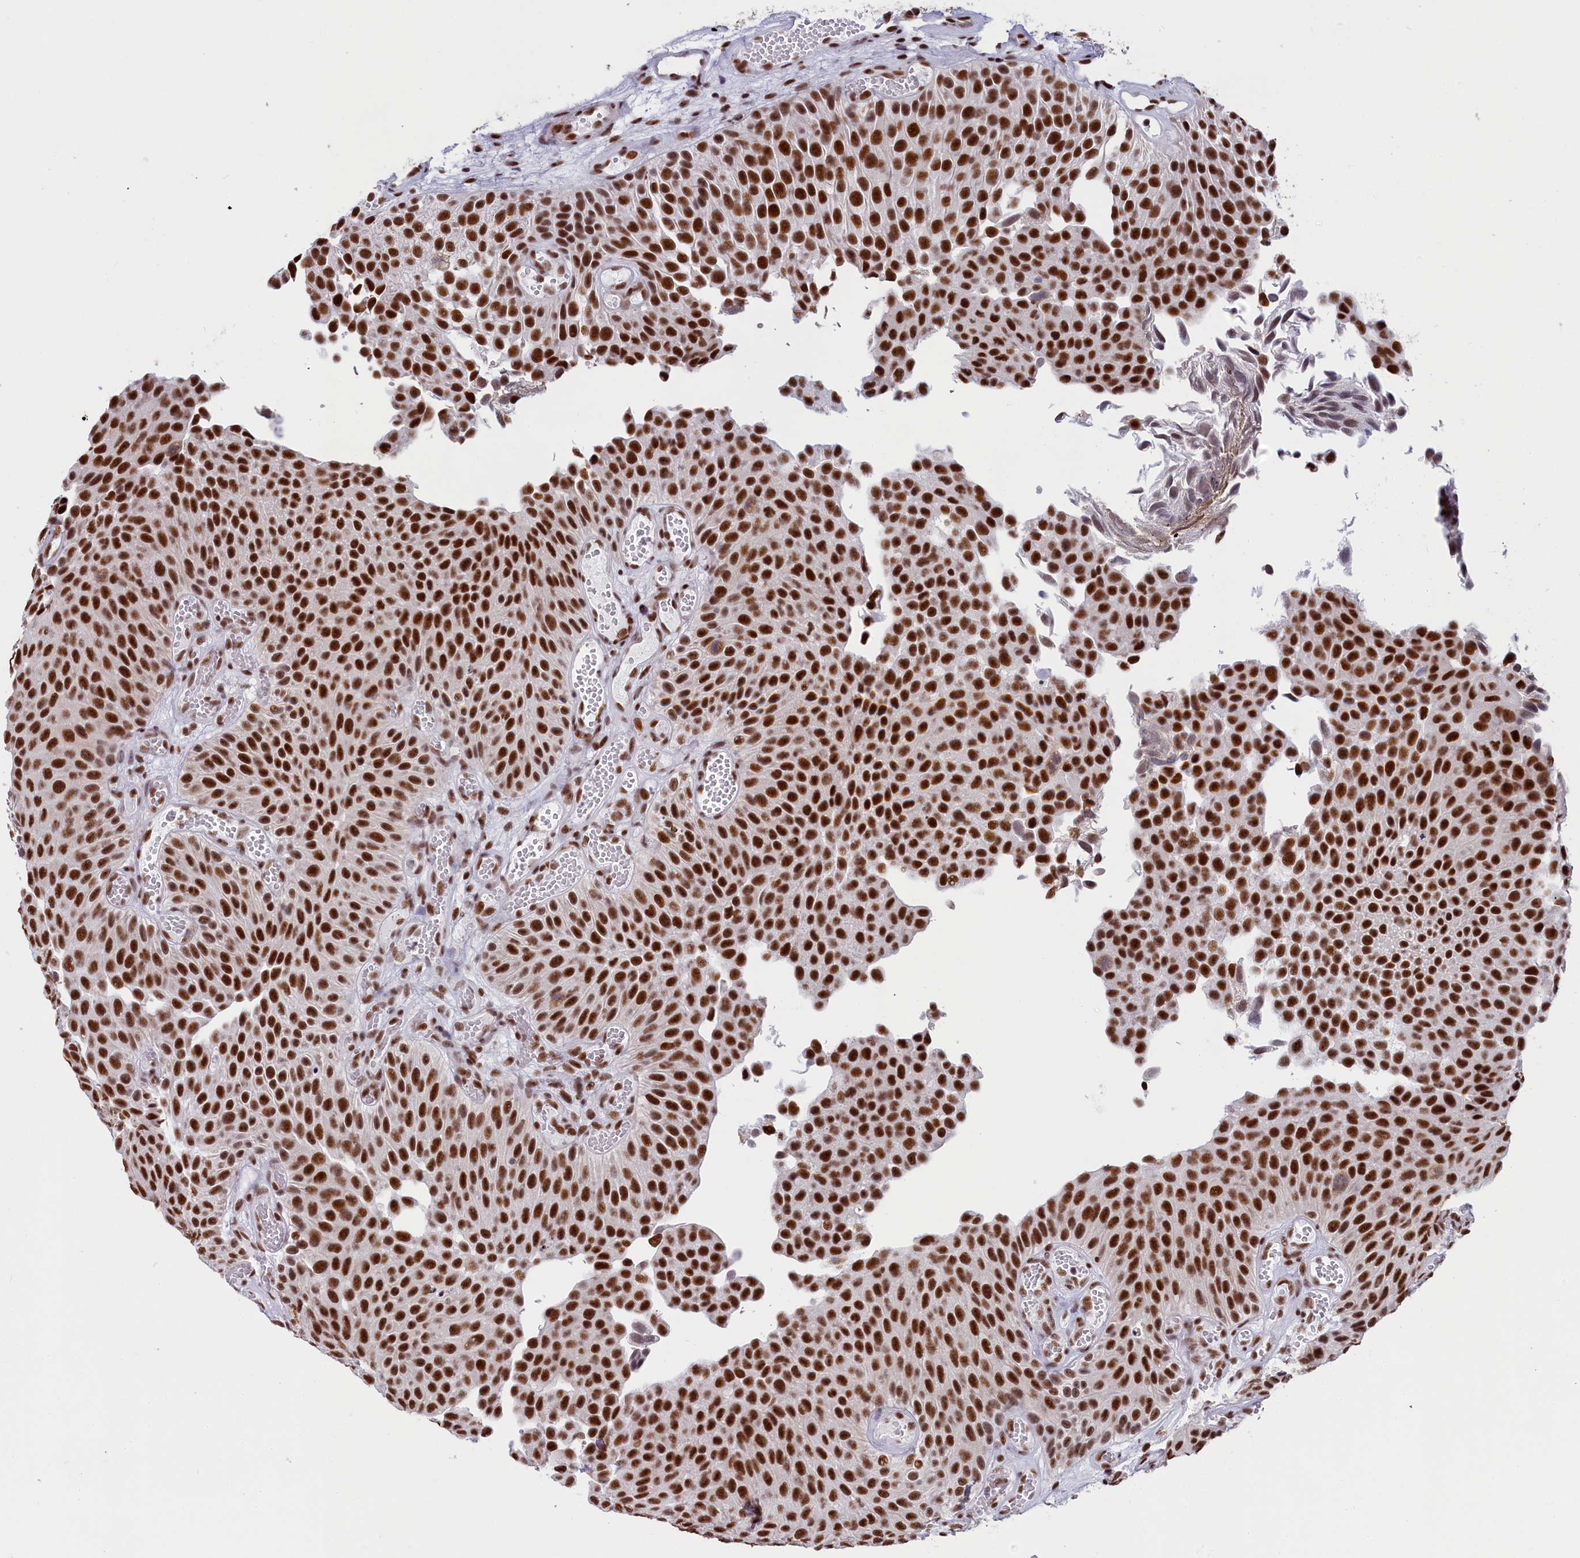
{"staining": {"intensity": "strong", "quantity": ">75%", "location": "nuclear"}, "tissue": "urothelial cancer", "cell_type": "Tumor cells", "image_type": "cancer", "snomed": [{"axis": "morphology", "description": "Urothelial carcinoma, Low grade"}, {"axis": "topography", "description": "Urinary bladder"}], "caption": "Low-grade urothelial carcinoma stained with a protein marker displays strong staining in tumor cells.", "gene": "SNRNP70", "patient": {"sex": "male", "age": 89}}